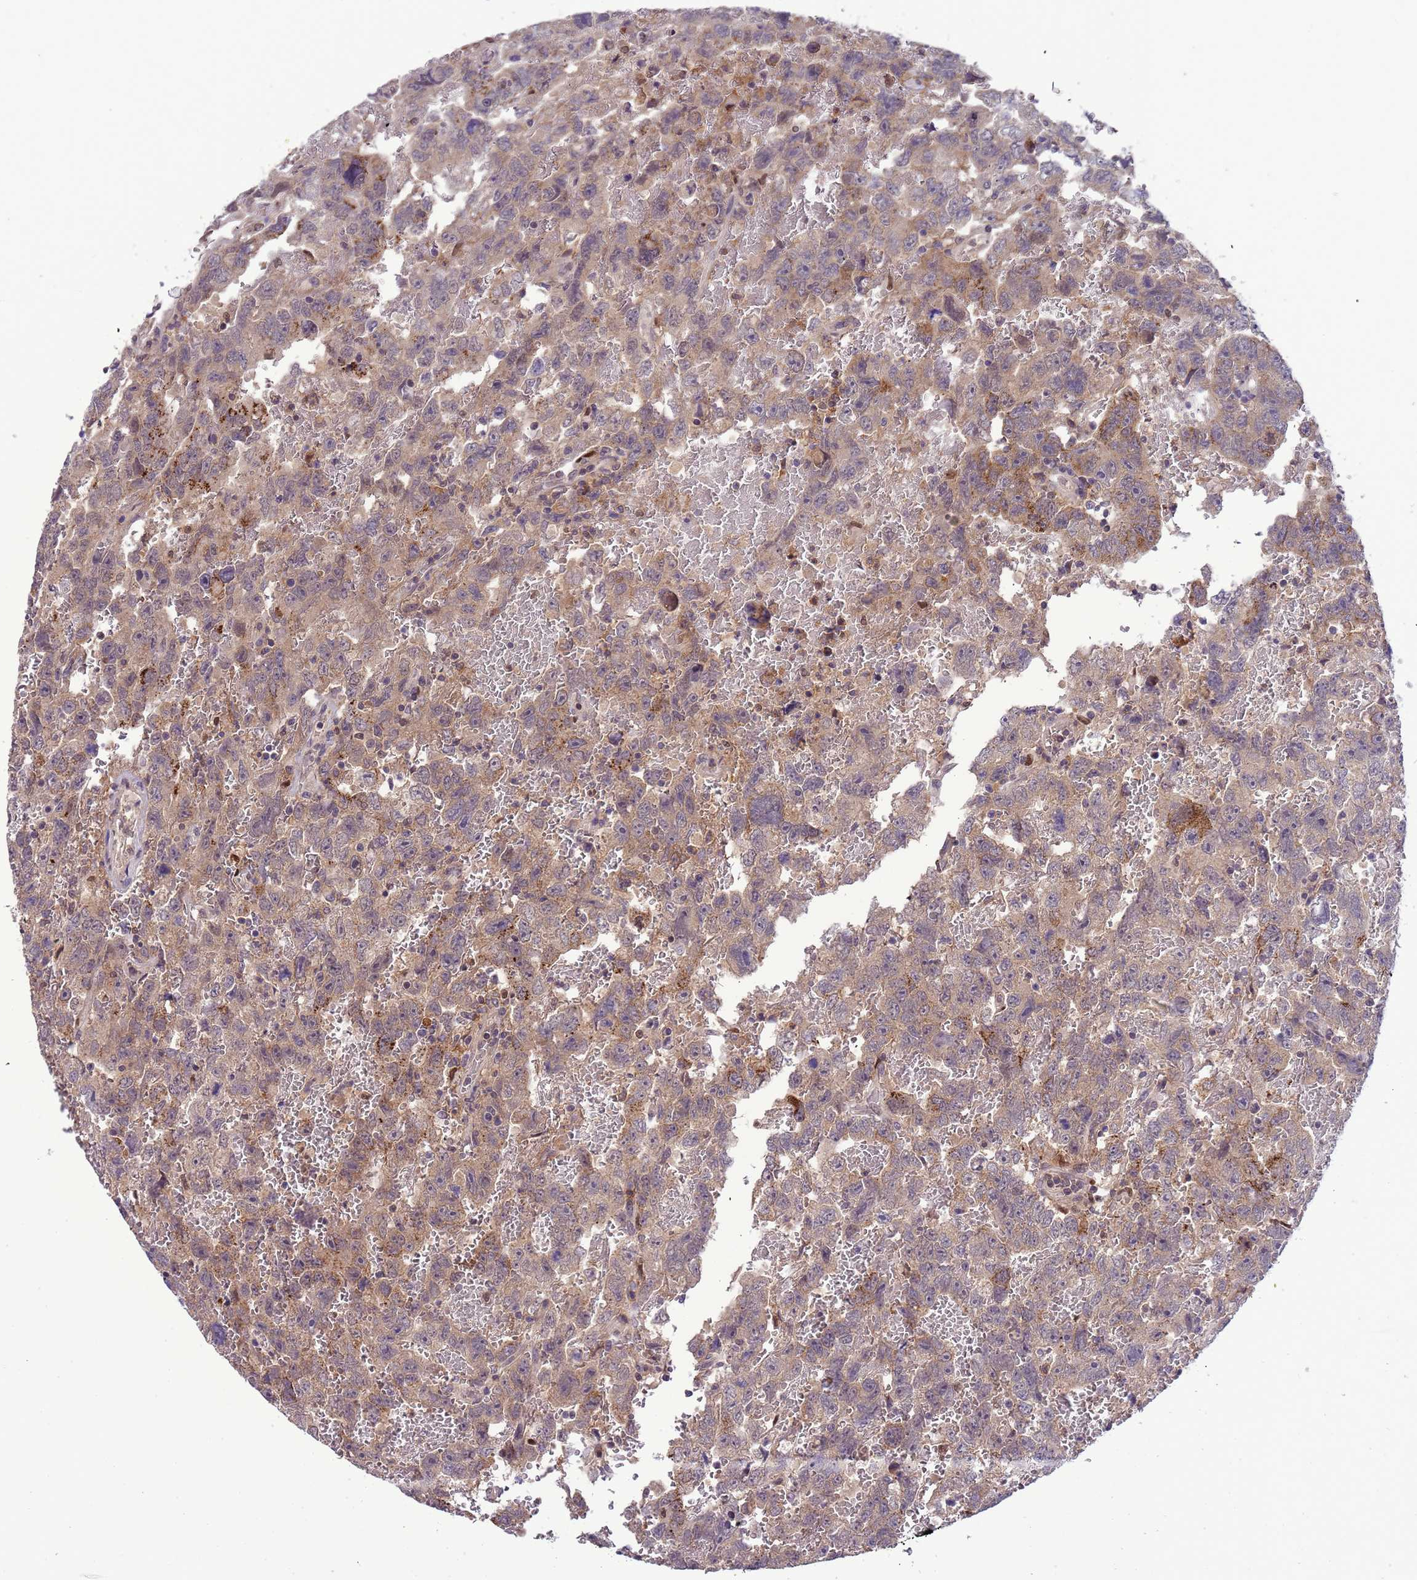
{"staining": {"intensity": "weak", "quantity": "25%-75%", "location": "cytoplasmic/membranous"}, "tissue": "testis cancer", "cell_type": "Tumor cells", "image_type": "cancer", "snomed": [{"axis": "morphology", "description": "Carcinoma, Embryonal, NOS"}, {"axis": "topography", "description": "Testis"}], "caption": "DAB (3,3'-diaminobenzidine) immunohistochemical staining of testis embryonal carcinoma reveals weak cytoplasmic/membranous protein expression in approximately 25%-75% of tumor cells.", "gene": "CD53", "patient": {"sex": "male", "age": 45}}